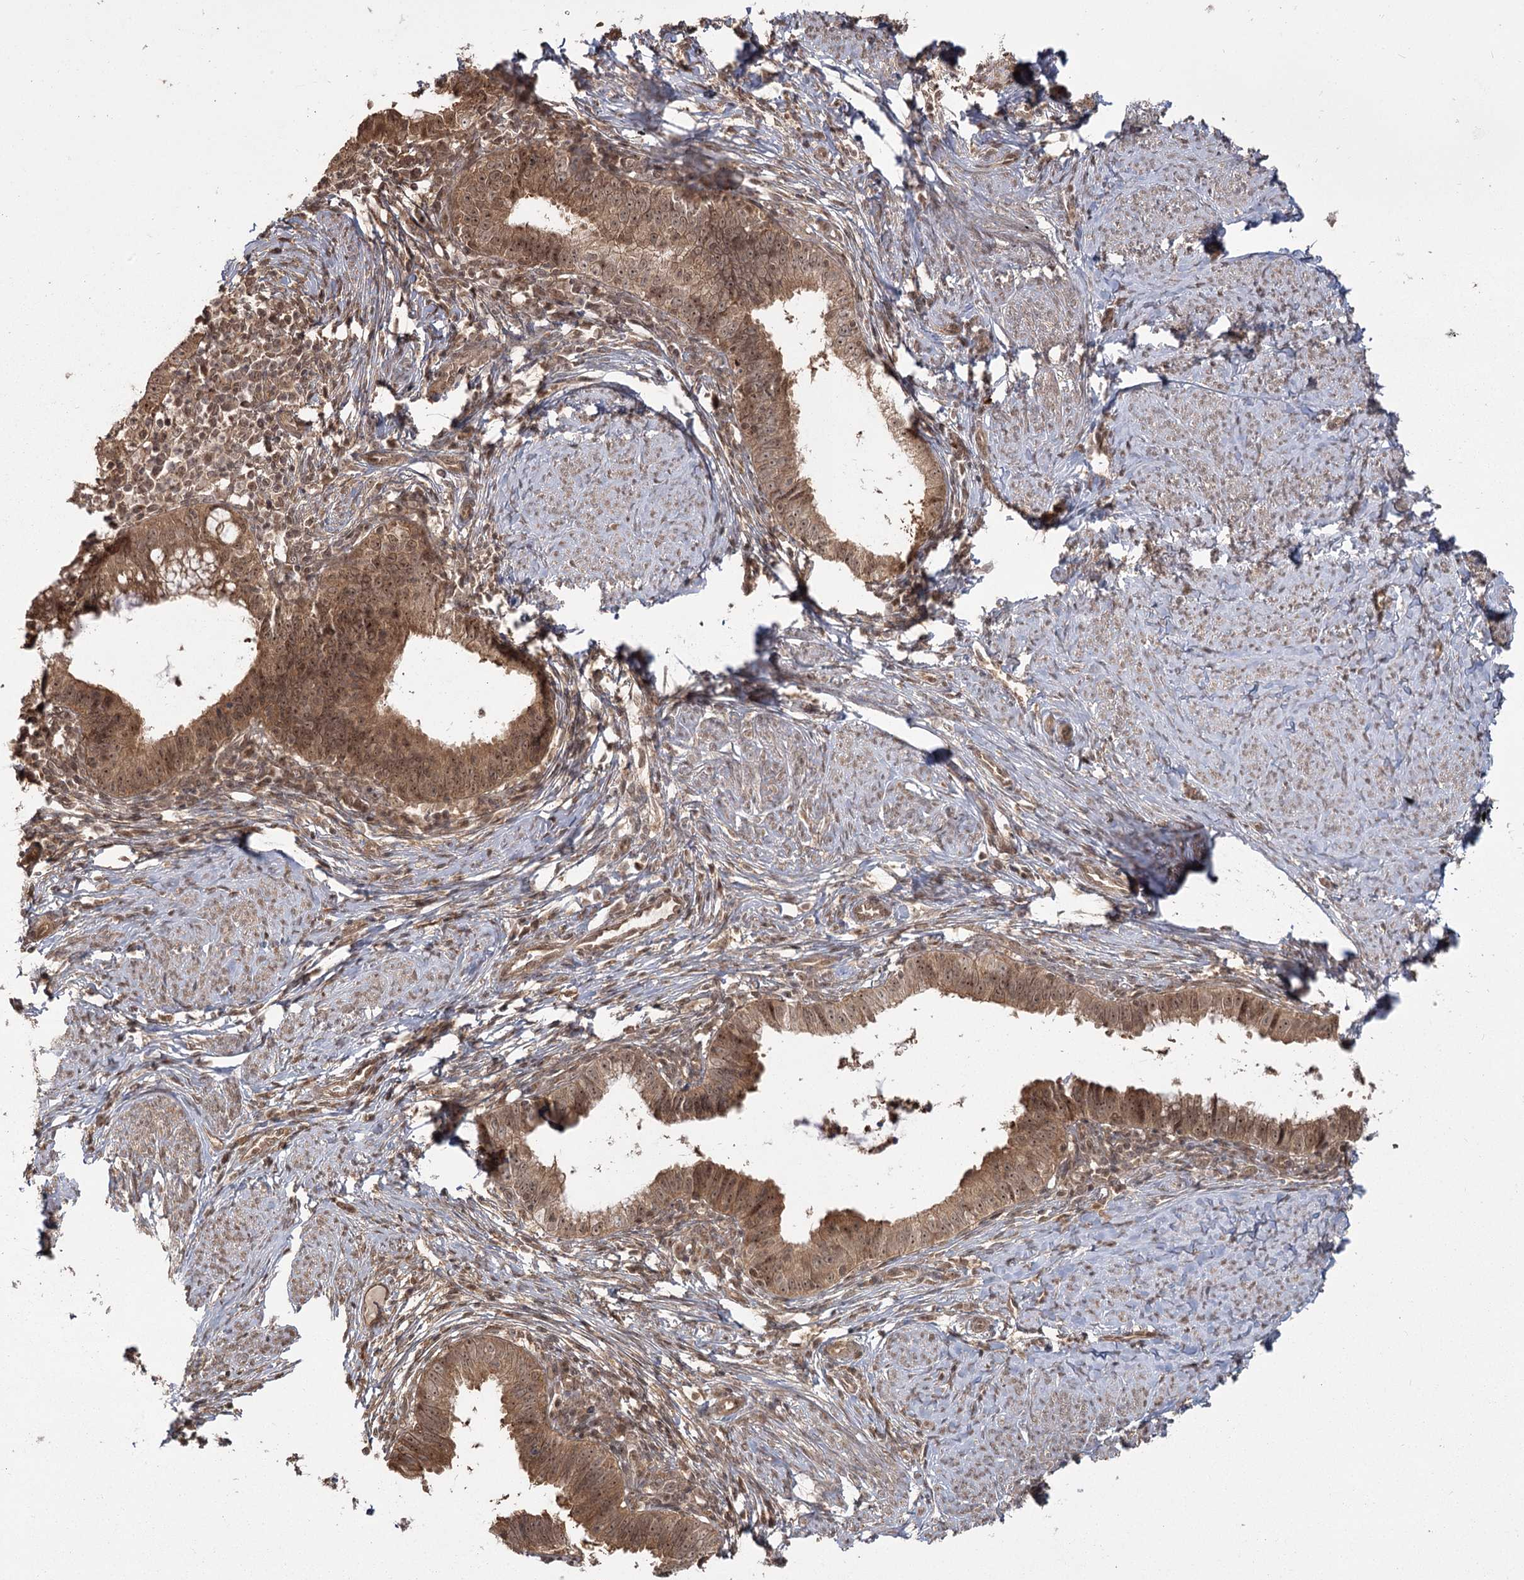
{"staining": {"intensity": "moderate", "quantity": ">75%", "location": "cytoplasmic/membranous,nuclear"}, "tissue": "cervical cancer", "cell_type": "Tumor cells", "image_type": "cancer", "snomed": [{"axis": "morphology", "description": "Adenocarcinoma, NOS"}, {"axis": "topography", "description": "Cervix"}], "caption": "Human cervical adenocarcinoma stained with a protein marker demonstrates moderate staining in tumor cells.", "gene": "R3HDM2", "patient": {"sex": "female", "age": 36}}